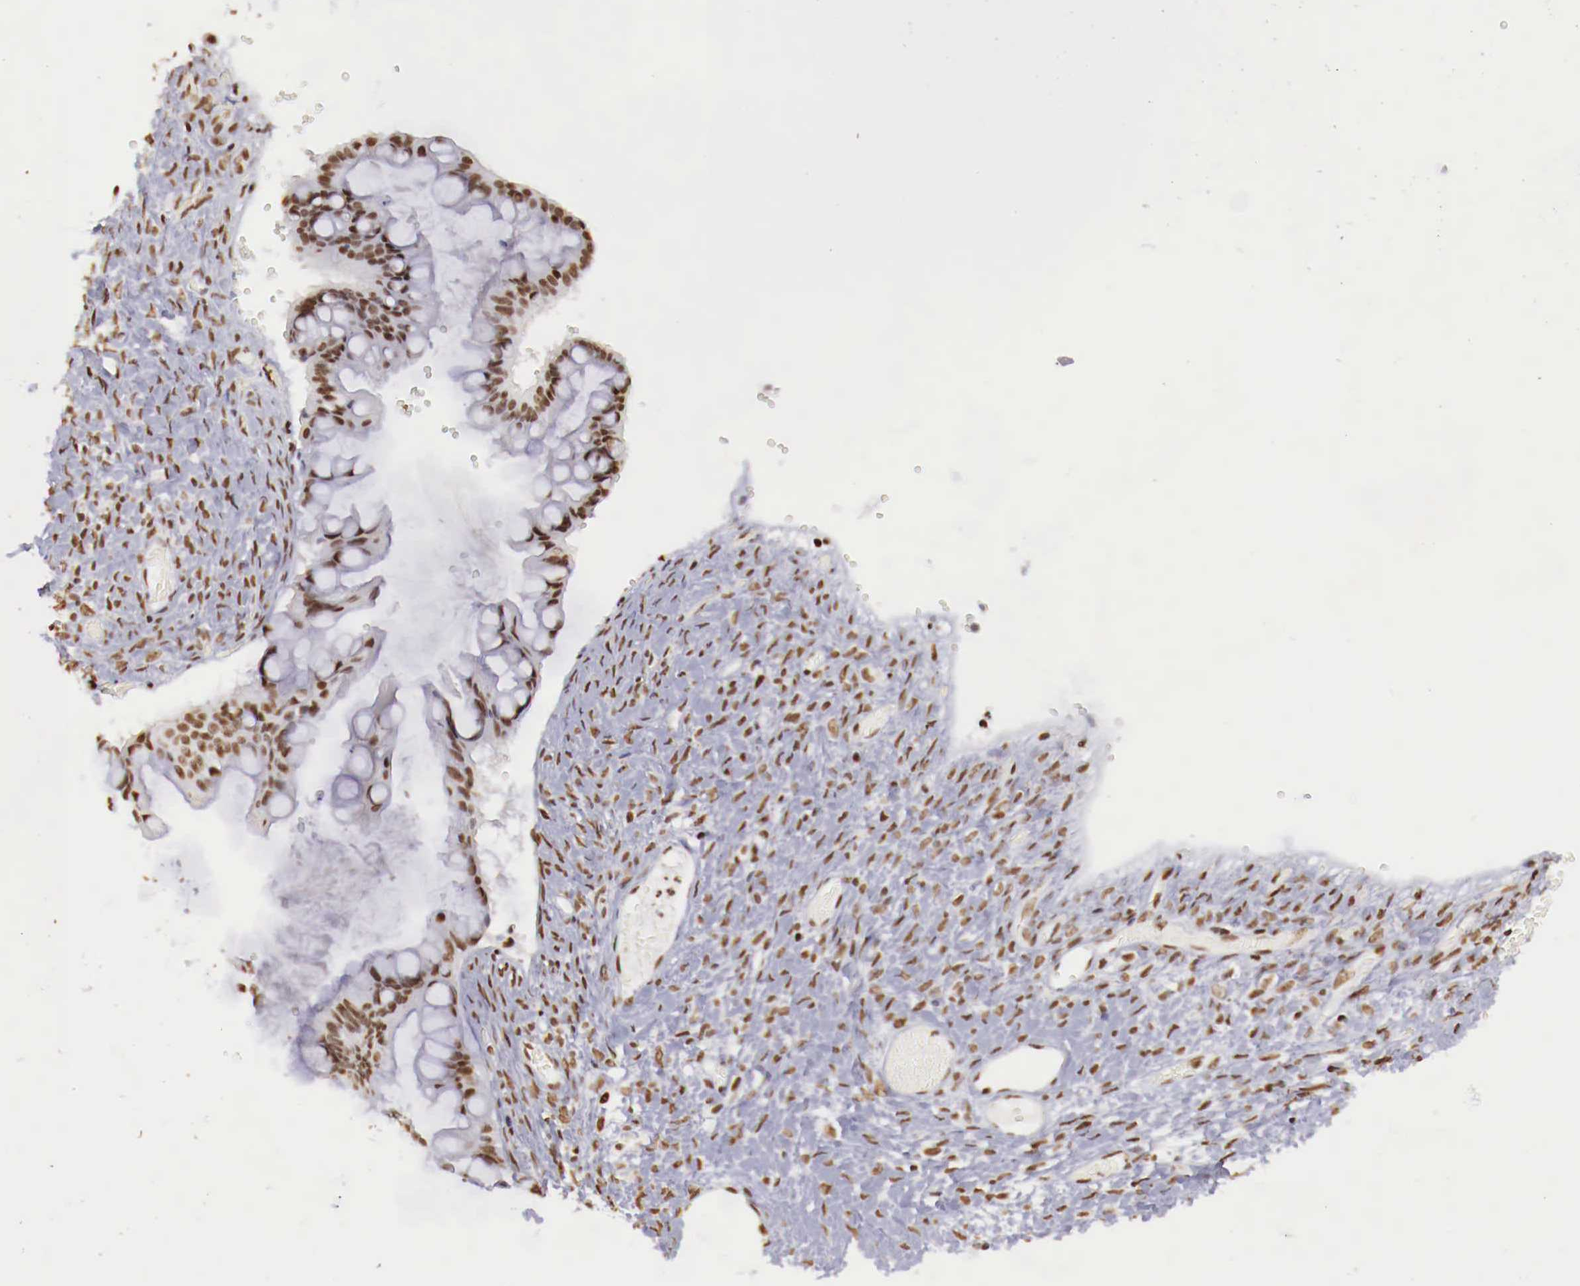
{"staining": {"intensity": "moderate", "quantity": ">75%", "location": "nuclear"}, "tissue": "ovarian cancer", "cell_type": "Tumor cells", "image_type": "cancer", "snomed": [{"axis": "morphology", "description": "Cystadenocarcinoma, mucinous, NOS"}, {"axis": "topography", "description": "Ovary"}], "caption": "An immunohistochemistry image of tumor tissue is shown. Protein staining in brown highlights moderate nuclear positivity in ovarian cancer (mucinous cystadenocarcinoma) within tumor cells. (Stains: DAB (3,3'-diaminobenzidine) in brown, nuclei in blue, Microscopy: brightfield microscopy at high magnification).", "gene": "MAX", "patient": {"sex": "female", "age": 57}}